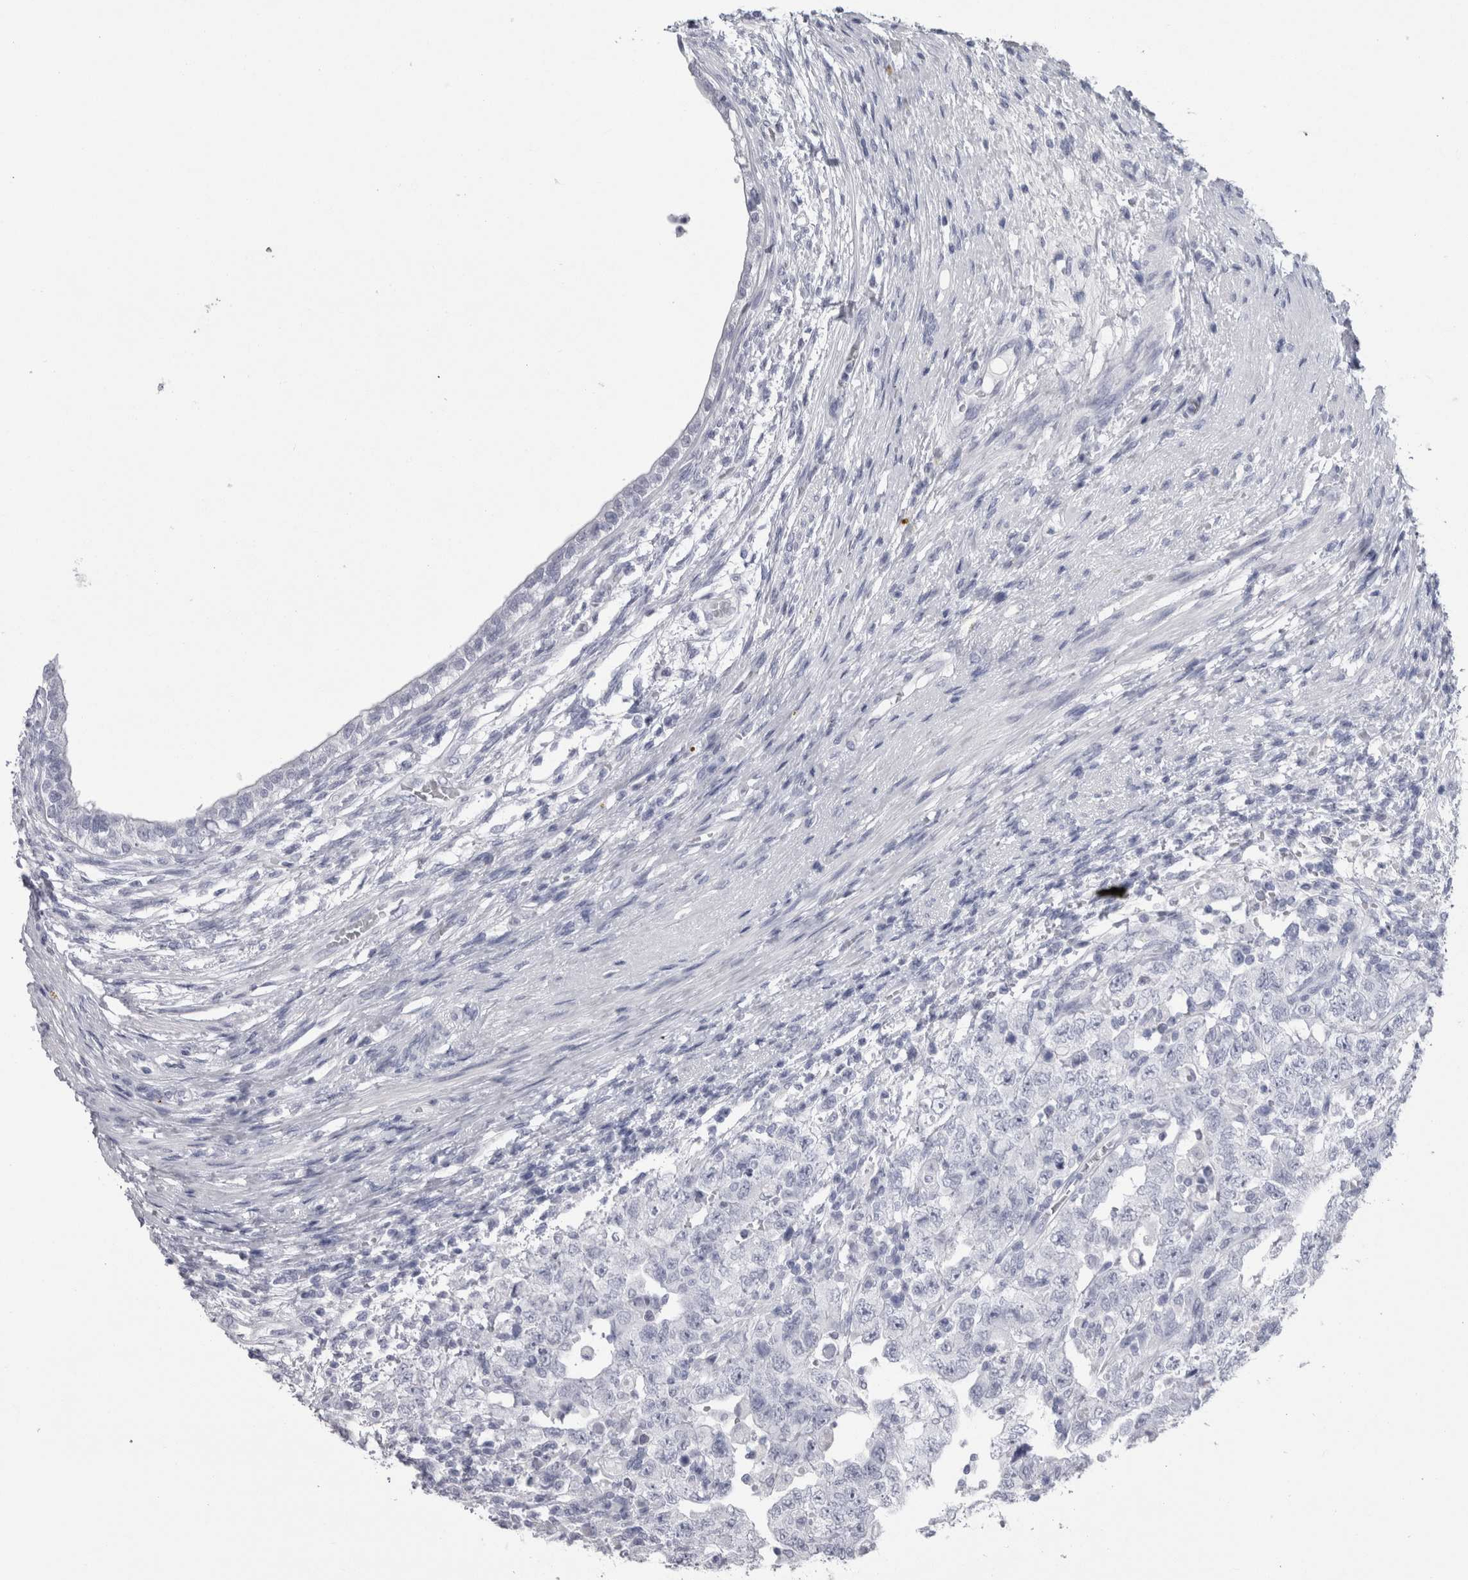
{"staining": {"intensity": "negative", "quantity": "none", "location": "none"}, "tissue": "testis cancer", "cell_type": "Tumor cells", "image_type": "cancer", "snomed": [{"axis": "morphology", "description": "Carcinoma, Embryonal, NOS"}, {"axis": "topography", "description": "Testis"}], "caption": "Immunohistochemistry of testis cancer reveals no expression in tumor cells.", "gene": "PTH", "patient": {"sex": "male", "age": 26}}